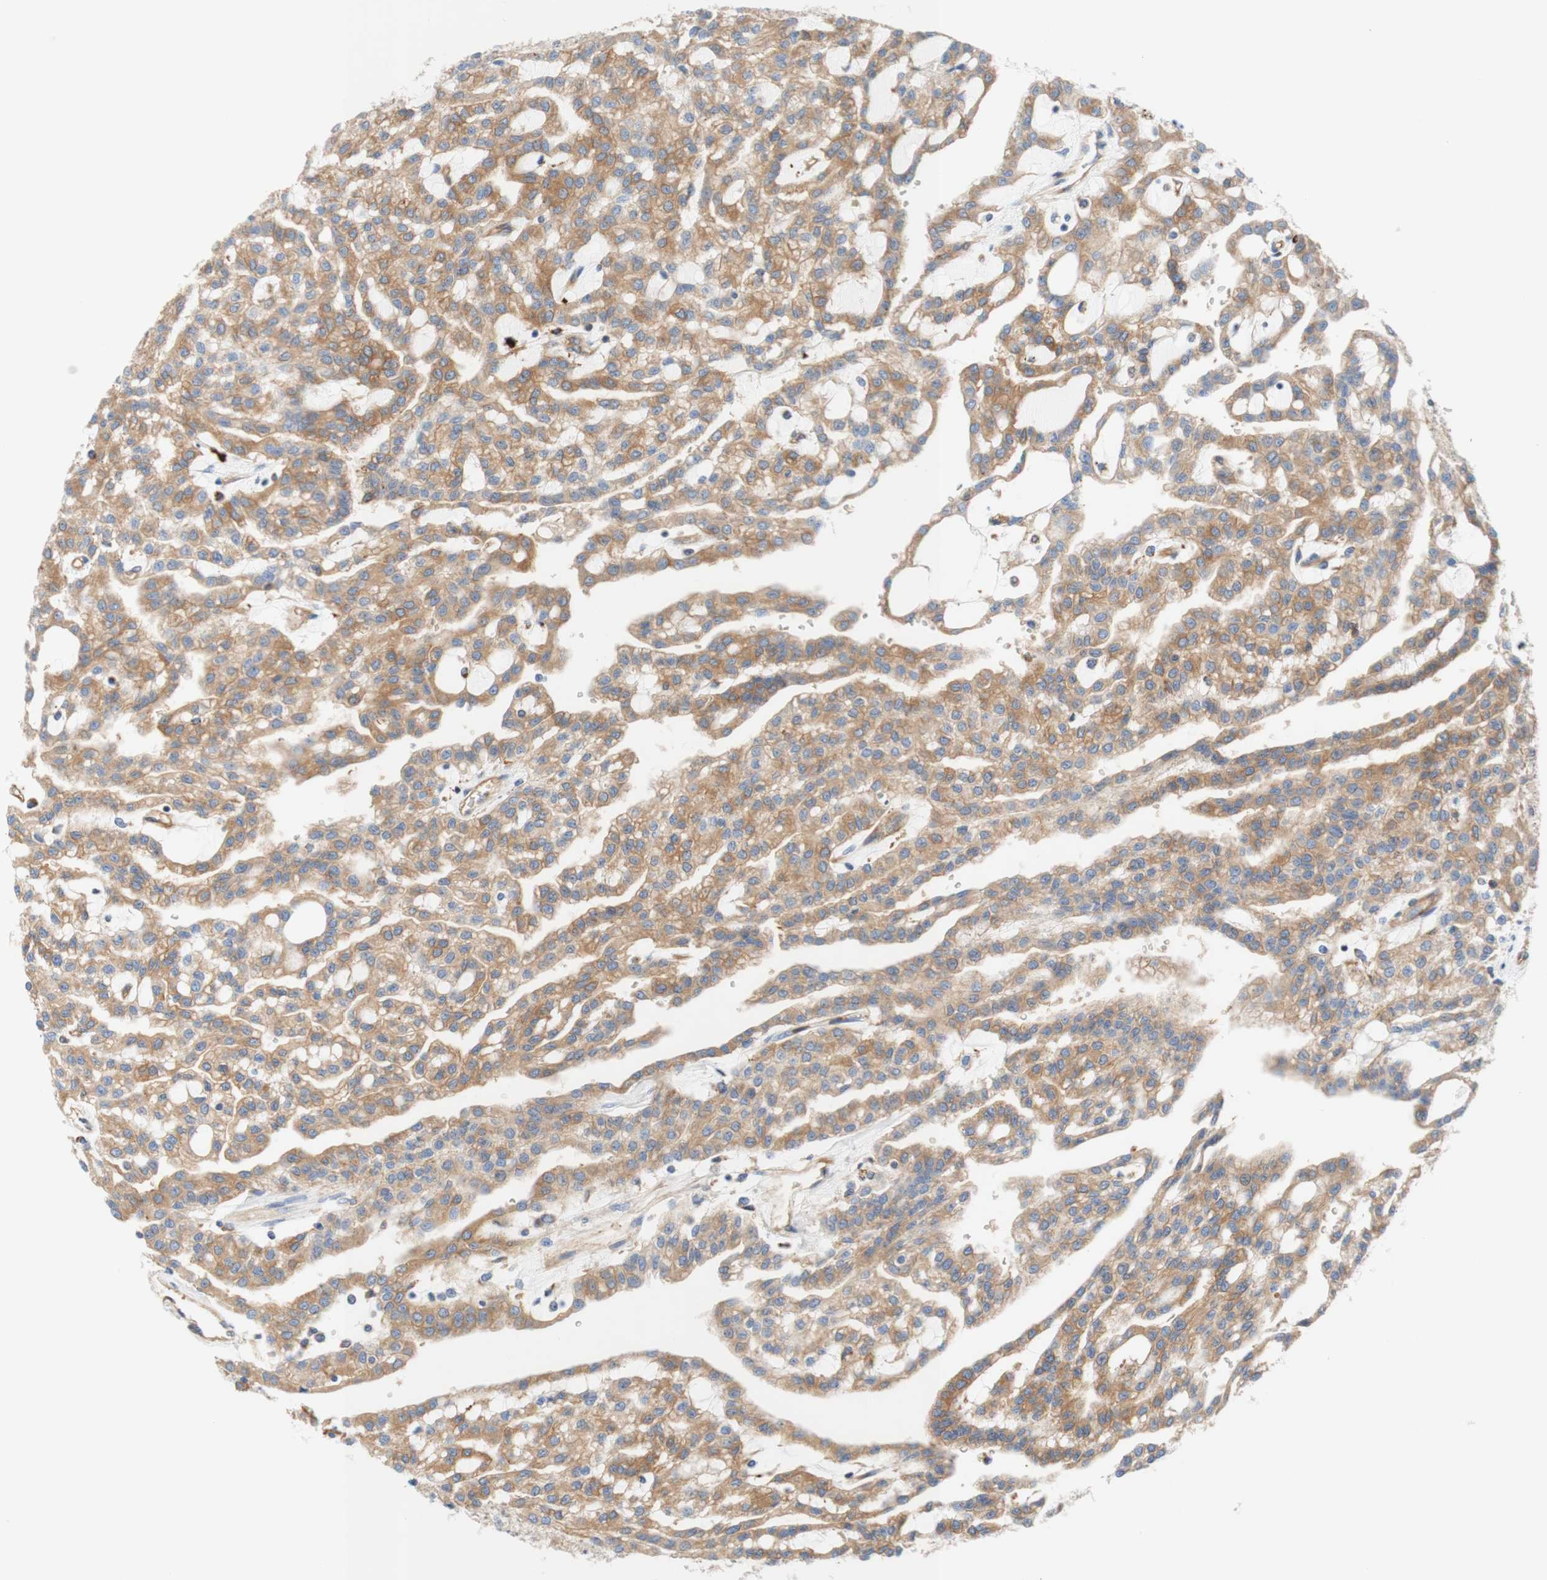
{"staining": {"intensity": "weak", "quantity": ">75%", "location": "cytoplasmic/membranous"}, "tissue": "renal cancer", "cell_type": "Tumor cells", "image_type": "cancer", "snomed": [{"axis": "morphology", "description": "Adenocarcinoma, NOS"}, {"axis": "topography", "description": "Kidney"}], "caption": "Human renal cancer stained with a brown dye exhibits weak cytoplasmic/membranous positive staining in approximately >75% of tumor cells.", "gene": "STOM", "patient": {"sex": "male", "age": 63}}